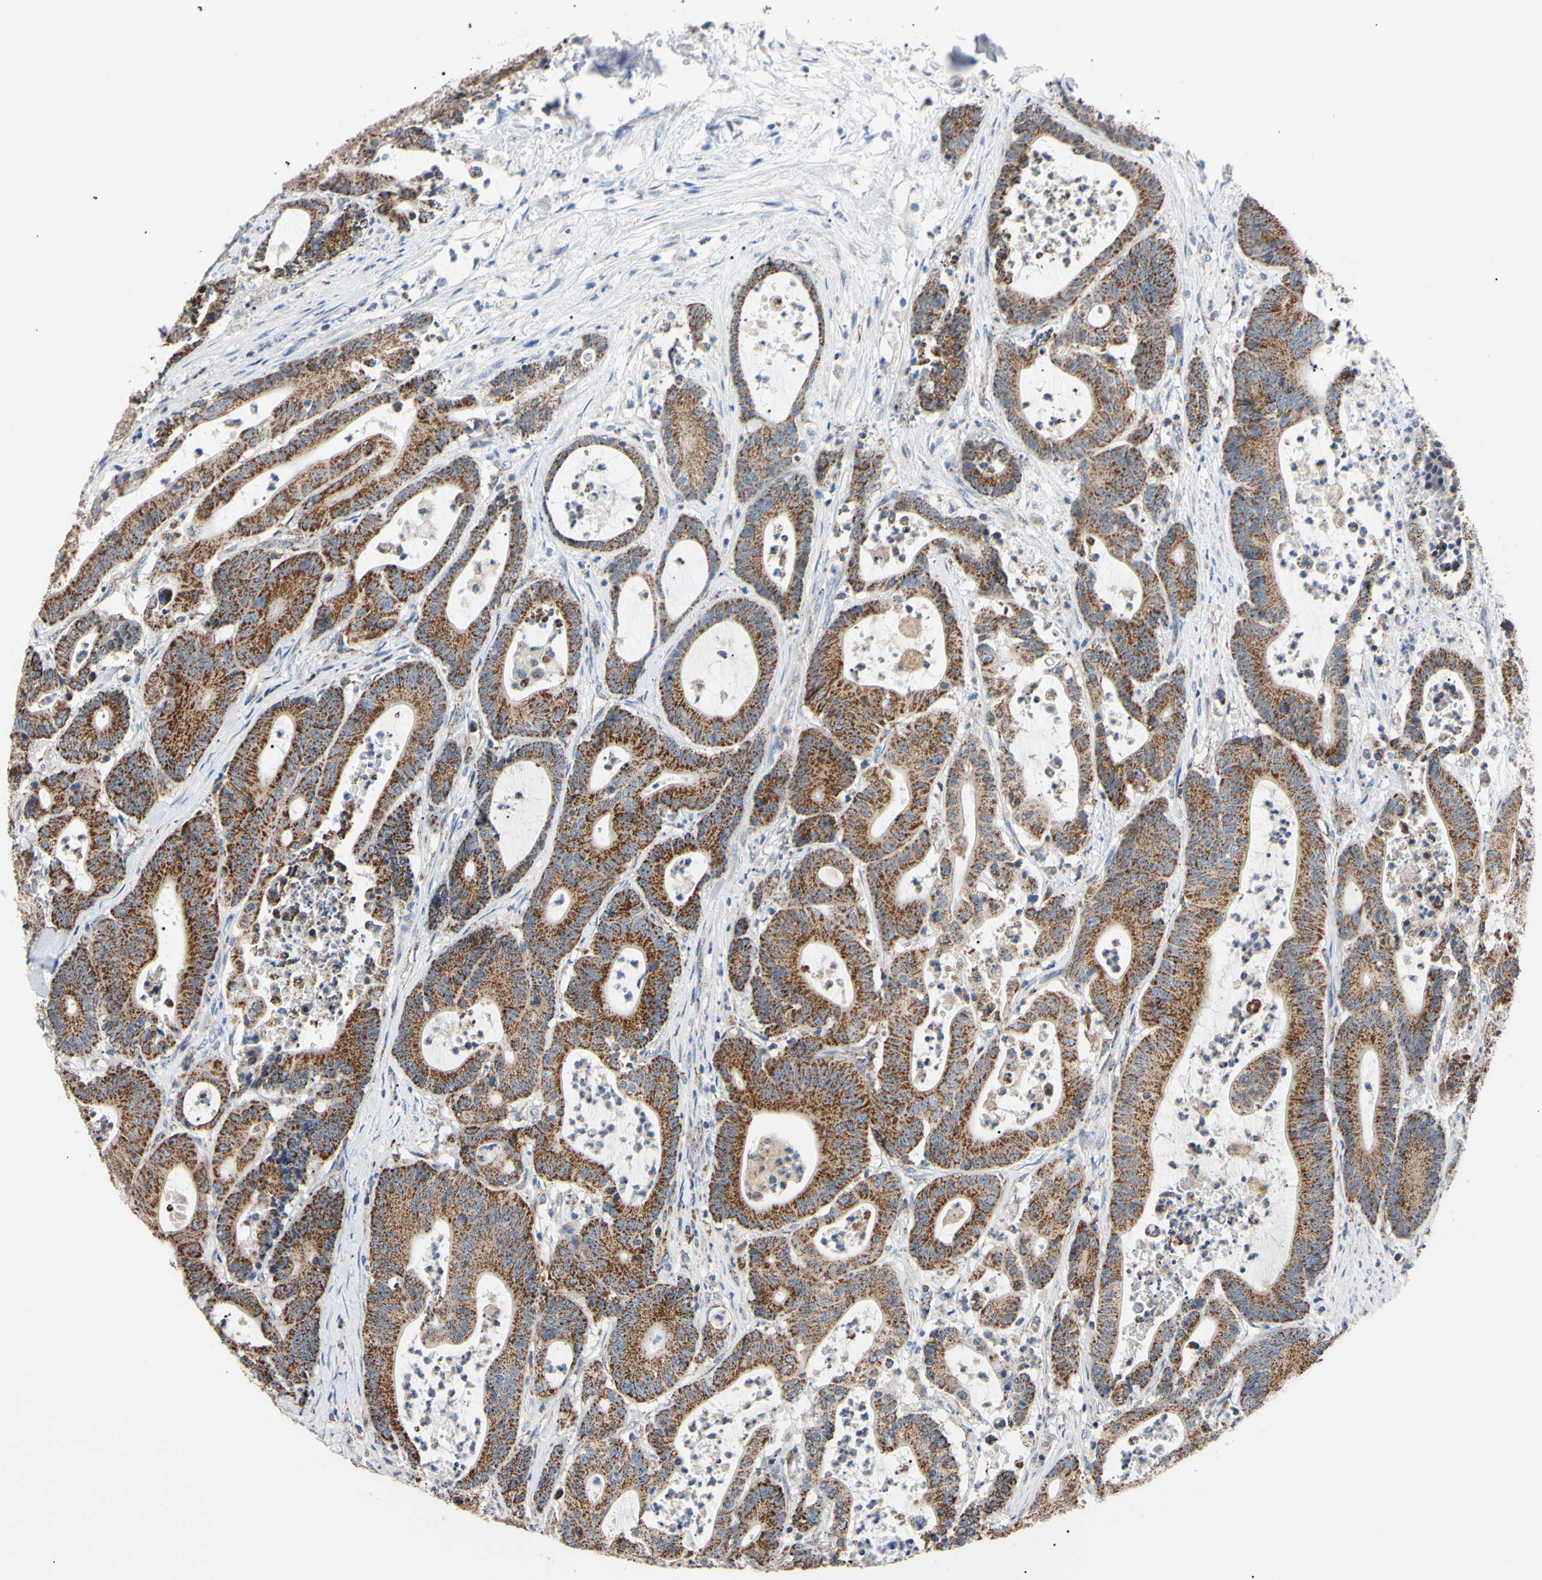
{"staining": {"intensity": "strong", "quantity": ">75%", "location": "cytoplasmic/membranous"}, "tissue": "colorectal cancer", "cell_type": "Tumor cells", "image_type": "cancer", "snomed": [{"axis": "morphology", "description": "Adenocarcinoma, NOS"}, {"axis": "topography", "description": "Colon"}], "caption": "Immunohistochemistry micrograph of neoplastic tissue: colorectal cancer (adenocarcinoma) stained using immunohistochemistry (IHC) demonstrates high levels of strong protein expression localized specifically in the cytoplasmic/membranous of tumor cells, appearing as a cytoplasmic/membranous brown color.", "gene": "CLPP", "patient": {"sex": "female", "age": 84}}